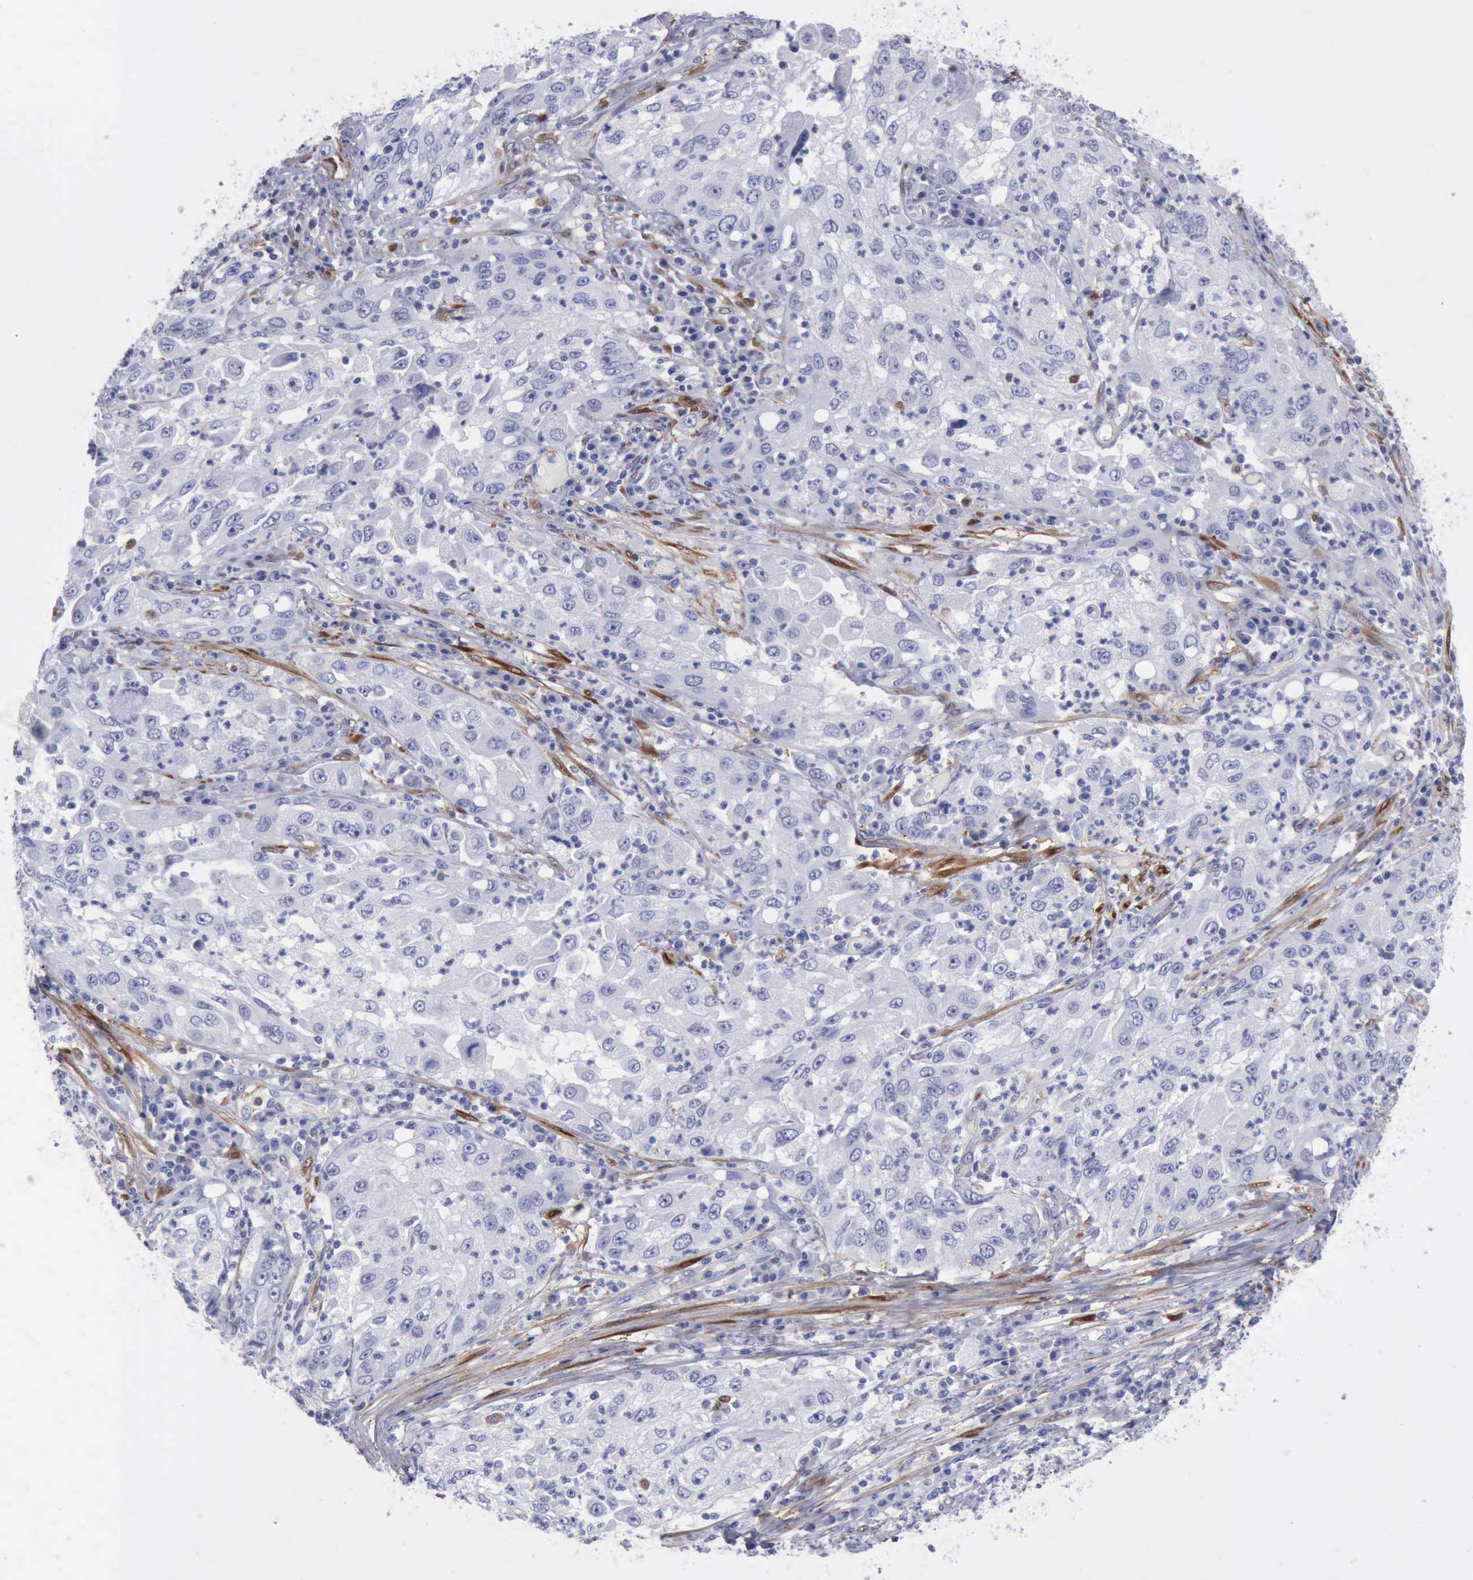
{"staining": {"intensity": "negative", "quantity": "none", "location": "none"}, "tissue": "cervical cancer", "cell_type": "Tumor cells", "image_type": "cancer", "snomed": [{"axis": "morphology", "description": "Squamous cell carcinoma, NOS"}, {"axis": "topography", "description": "Cervix"}], "caption": "An IHC photomicrograph of squamous cell carcinoma (cervical) is shown. There is no staining in tumor cells of squamous cell carcinoma (cervical).", "gene": "FHL1", "patient": {"sex": "female", "age": 36}}